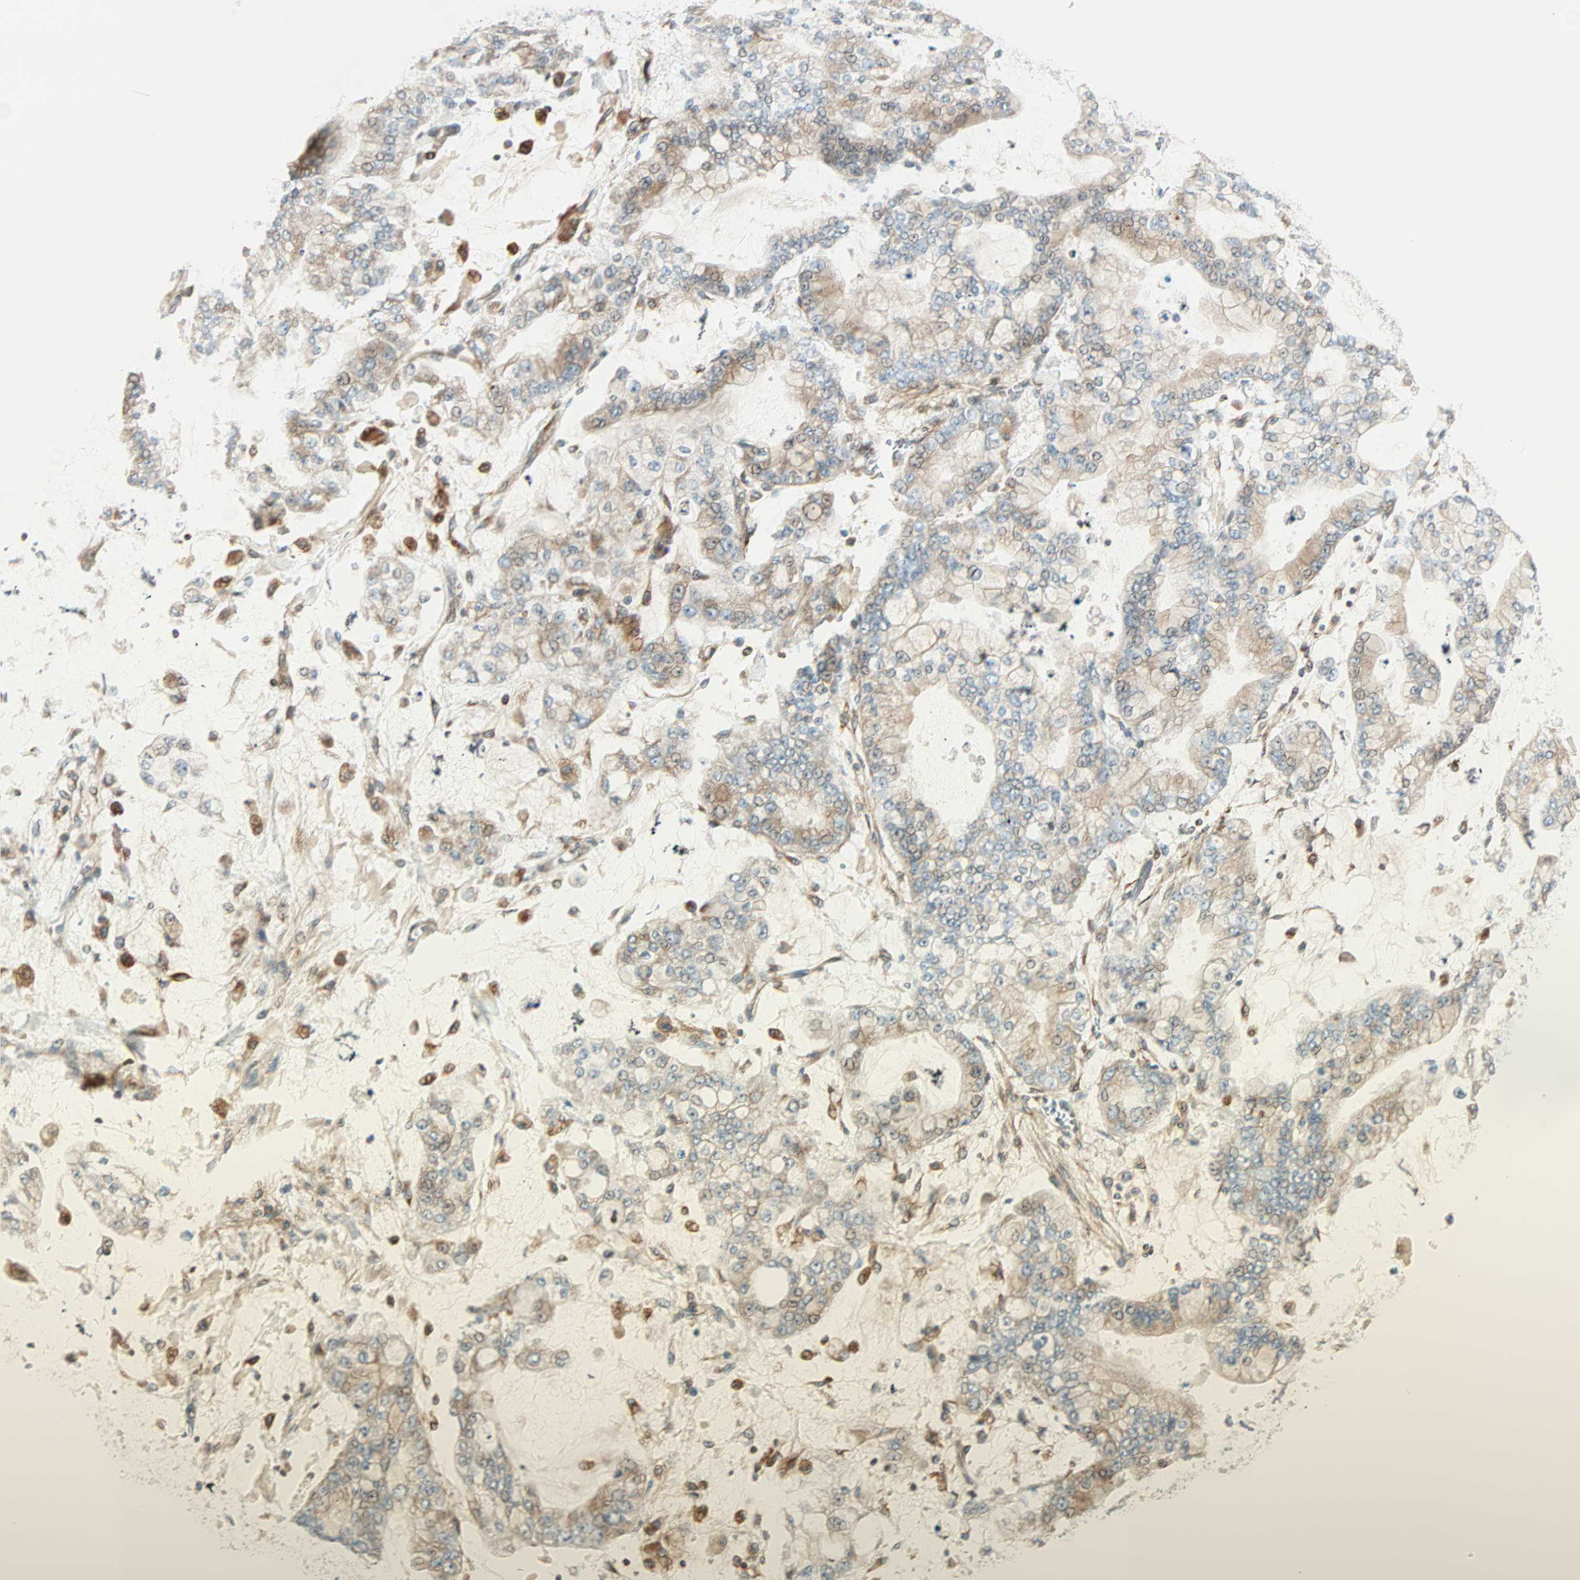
{"staining": {"intensity": "moderate", "quantity": "25%-75%", "location": "cytoplasmic/membranous"}, "tissue": "stomach cancer", "cell_type": "Tumor cells", "image_type": "cancer", "snomed": [{"axis": "morphology", "description": "Normal tissue, NOS"}, {"axis": "morphology", "description": "Adenocarcinoma, NOS"}, {"axis": "topography", "description": "Stomach, upper"}, {"axis": "topography", "description": "Stomach"}], "caption": "This histopathology image shows immunohistochemistry (IHC) staining of human stomach adenocarcinoma, with medium moderate cytoplasmic/membranous positivity in approximately 25%-75% of tumor cells.", "gene": "PNPLA6", "patient": {"sex": "male", "age": 76}}